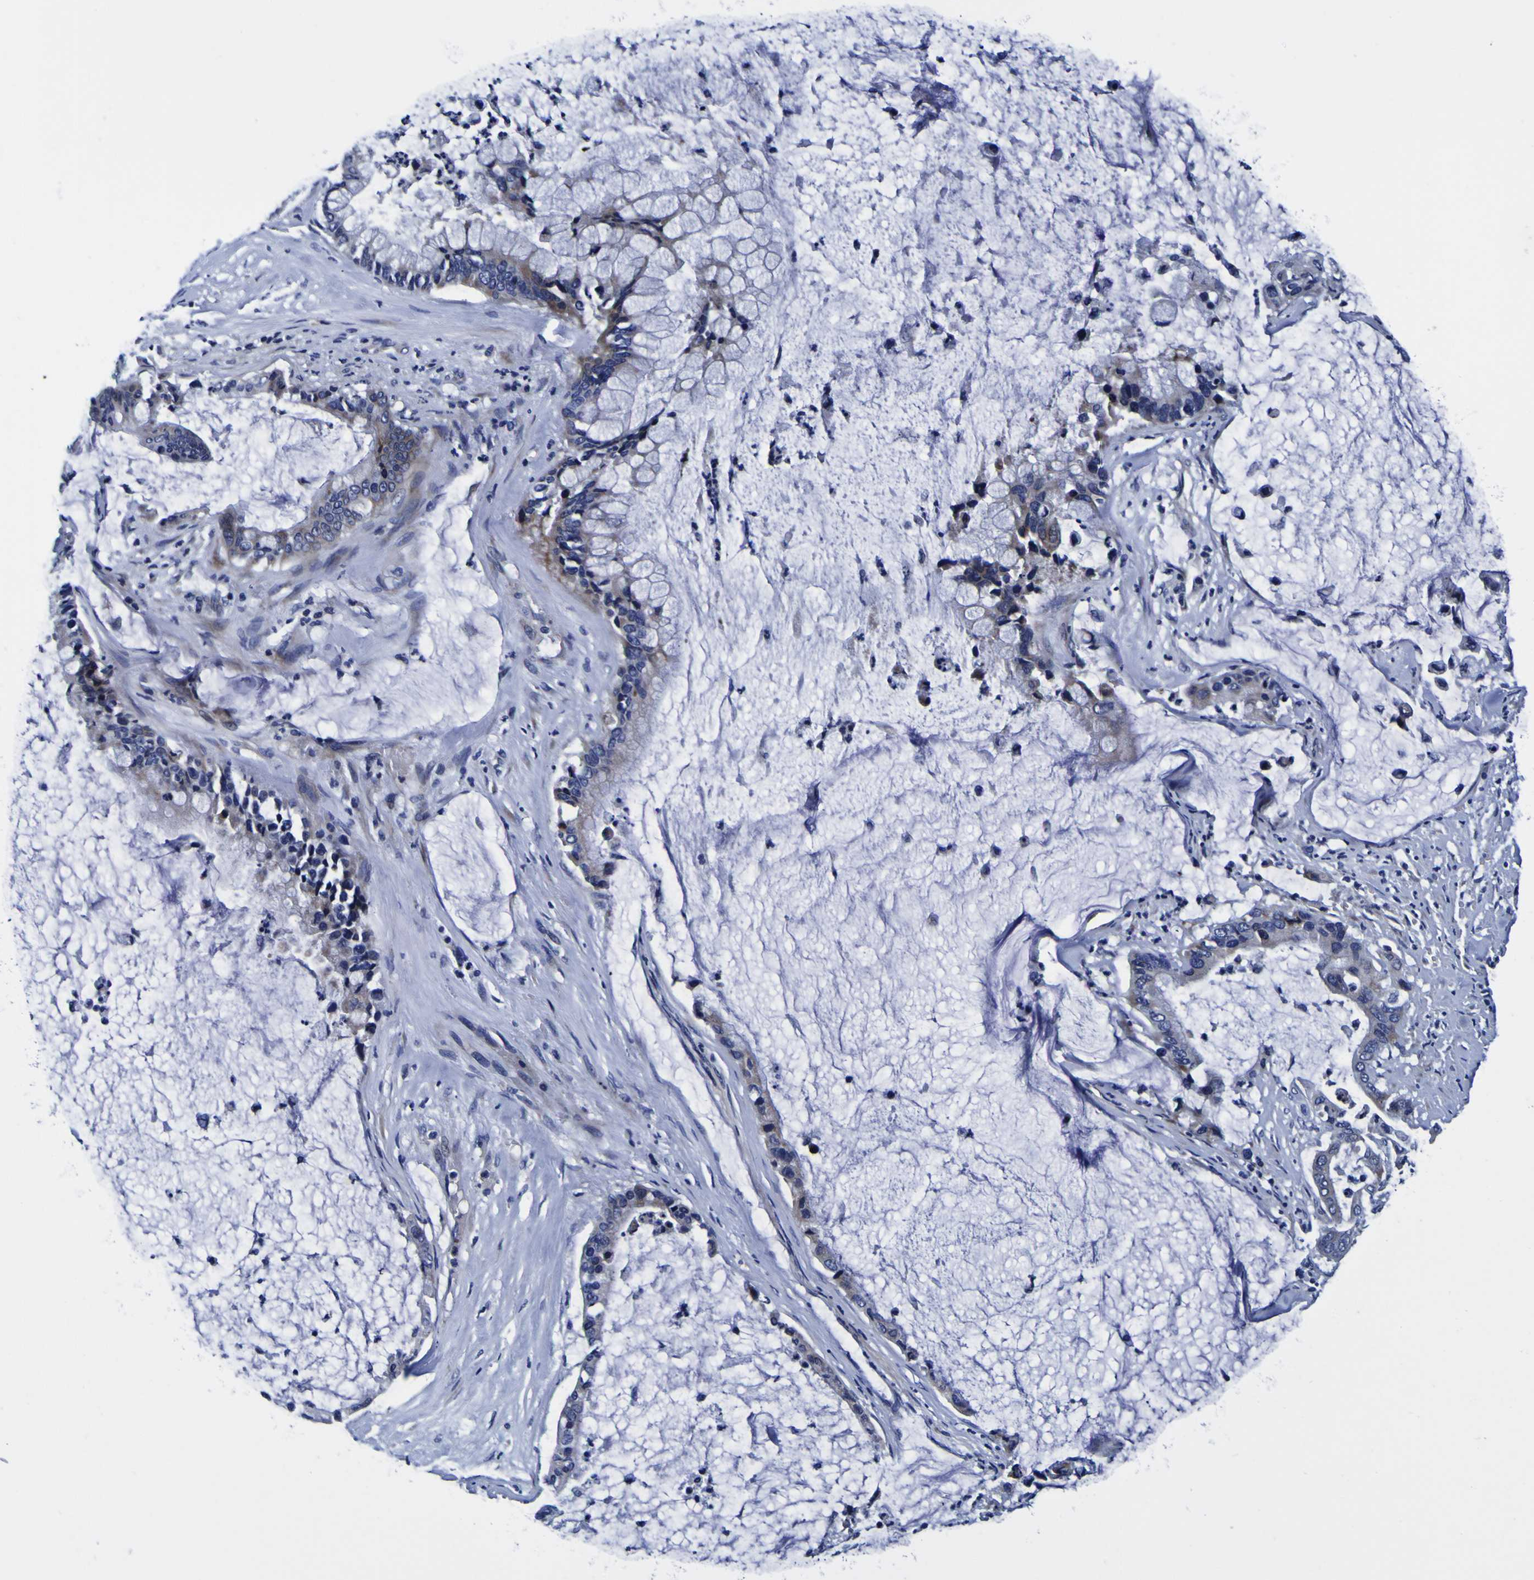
{"staining": {"intensity": "weak", "quantity": "25%-75%", "location": "cytoplasmic/membranous"}, "tissue": "pancreatic cancer", "cell_type": "Tumor cells", "image_type": "cancer", "snomed": [{"axis": "morphology", "description": "Adenocarcinoma, NOS"}, {"axis": "topography", "description": "Pancreas"}], "caption": "A brown stain labels weak cytoplasmic/membranous expression of a protein in human pancreatic cancer (adenocarcinoma) tumor cells.", "gene": "PDLIM4", "patient": {"sex": "male", "age": 41}}